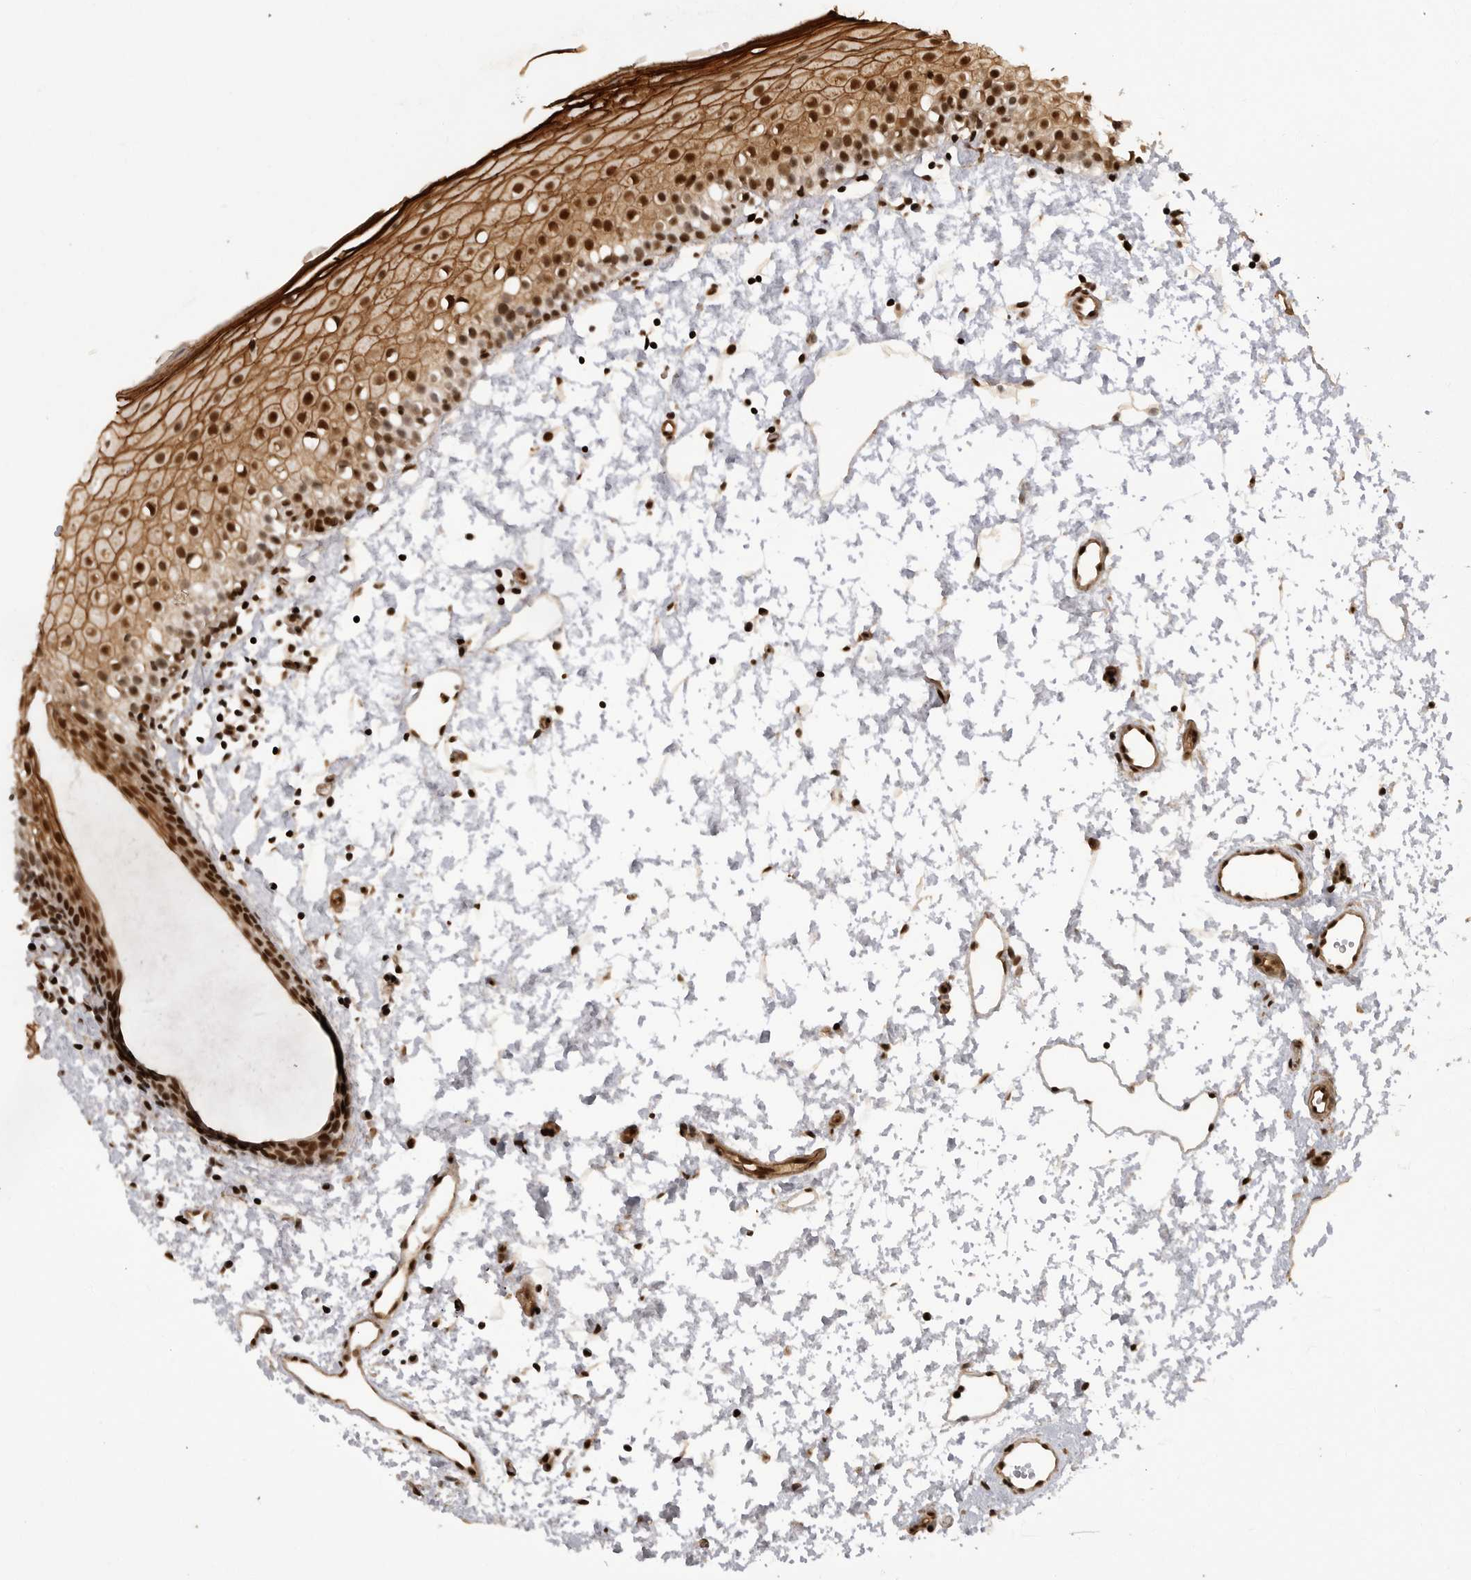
{"staining": {"intensity": "strong", "quantity": ">75%", "location": "cytoplasmic/membranous,nuclear"}, "tissue": "oral mucosa", "cell_type": "Squamous epithelial cells", "image_type": "normal", "snomed": [{"axis": "morphology", "description": "Normal tissue, NOS"}, {"axis": "topography", "description": "Oral tissue"}], "caption": "The immunohistochemical stain labels strong cytoplasmic/membranous,nuclear staining in squamous epithelial cells of unremarkable oral mucosa. The staining was performed using DAB, with brown indicating positive protein expression. Nuclei are stained blue with hematoxylin.", "gene": "PPP1R8", "patient": {"sex": "male", "age": 28}}